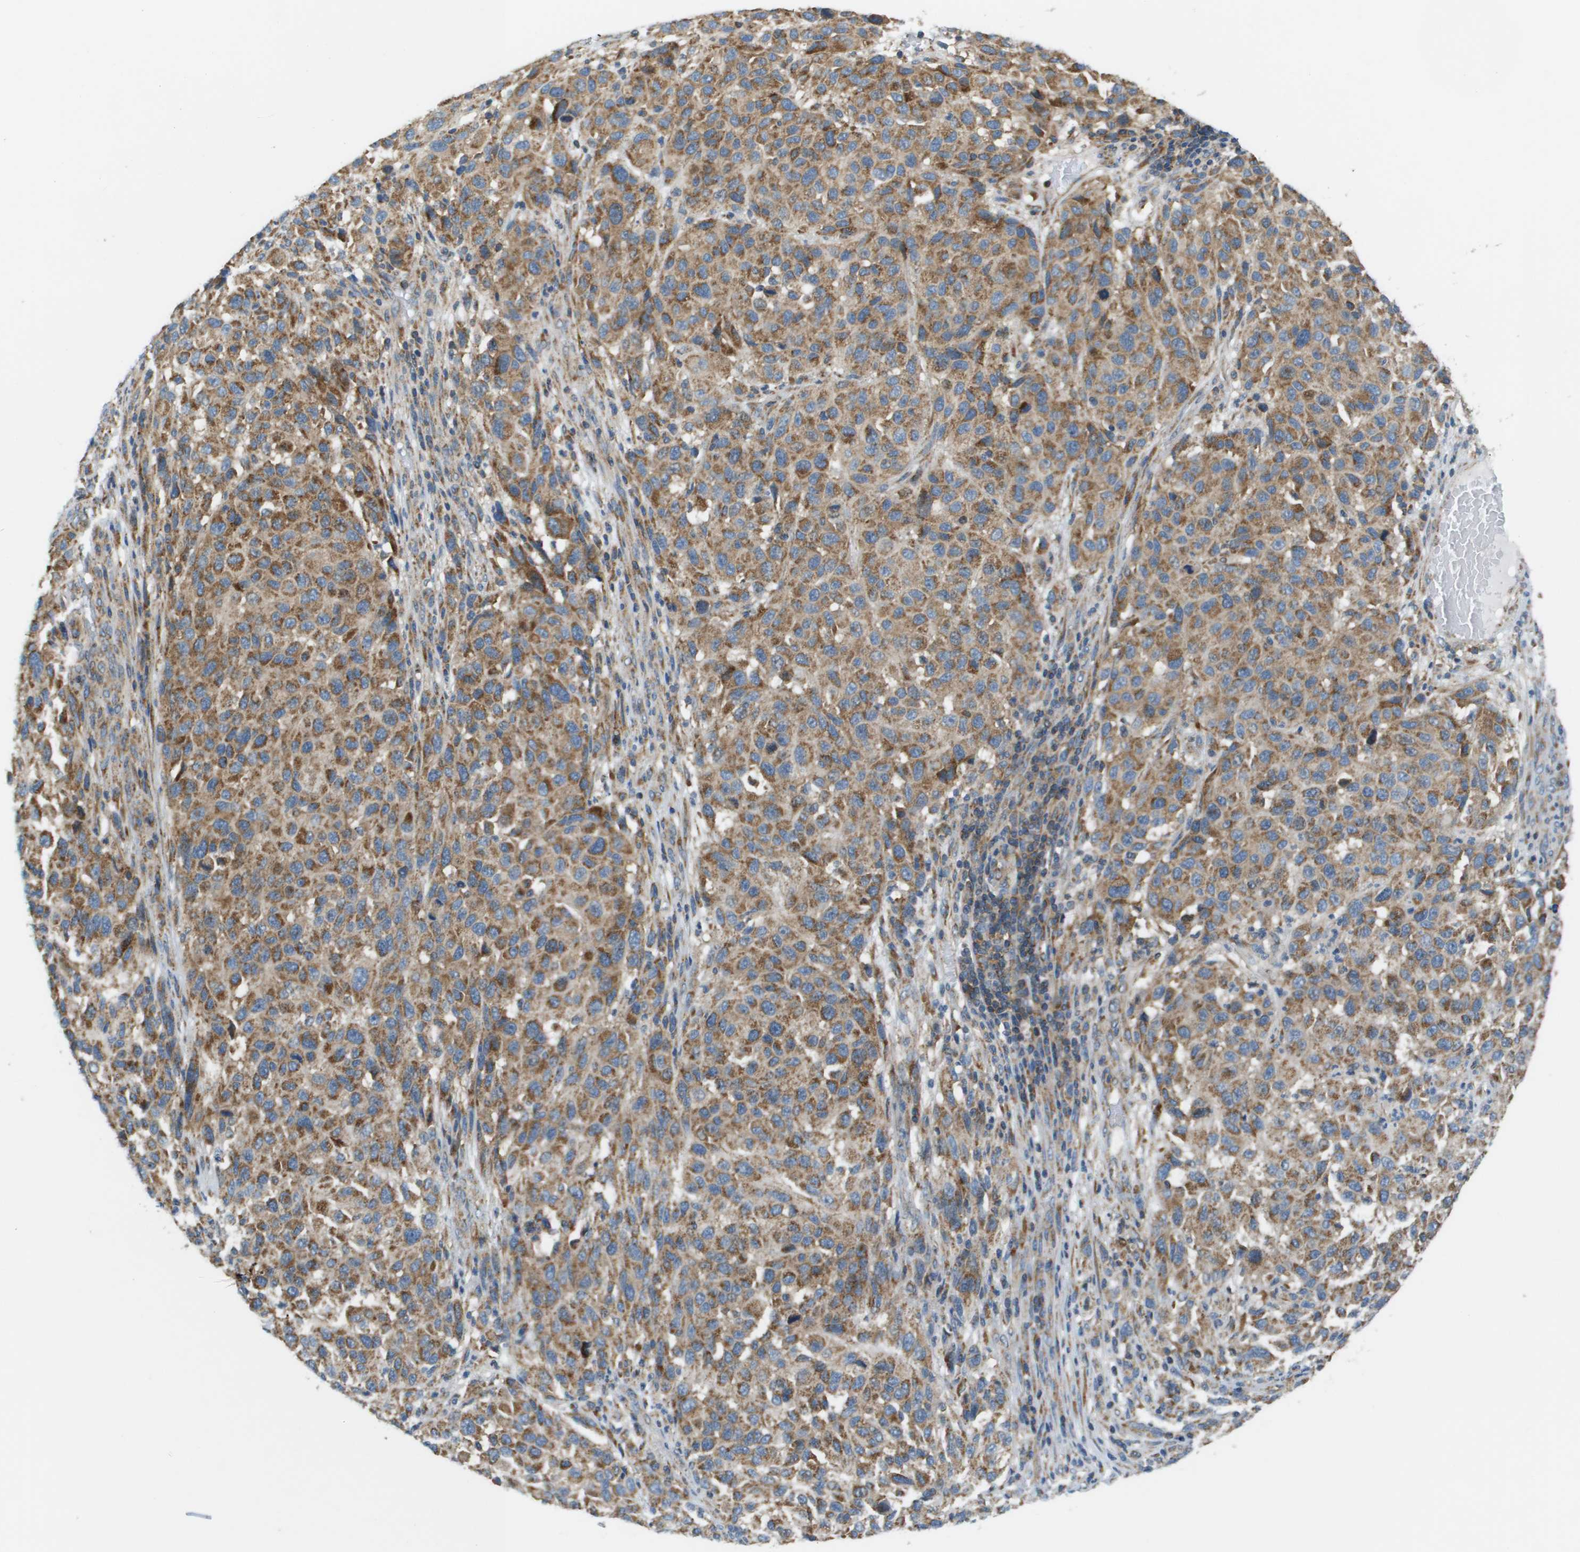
{"staining": {"intensity": "moderate", "quantity": ">75%", "location": "cytoplasmic/membranous"}, "tissue": "melanoma", "cell_type": "Tumor cells", "image_type": "cancer", "snomed": [{"axis": "morphology", "description": "Malignant melanoma, Metastatic site"}, {"axis": "topography", "description": "Lymph node"}], "caption": "Melanoma tissue shows moderate cytoplasmic/membranous expression in about >75% of tumor cells, visualized by immunohistochemistry. The protein is stained brown, and the nuclei are stained in blue (DAB (3,3'-diaminobenzidine) IHC with brightfield microscopy, high magnification).", "gene": "TAOK3", "patient": {"sex": "male", "age": 61}}